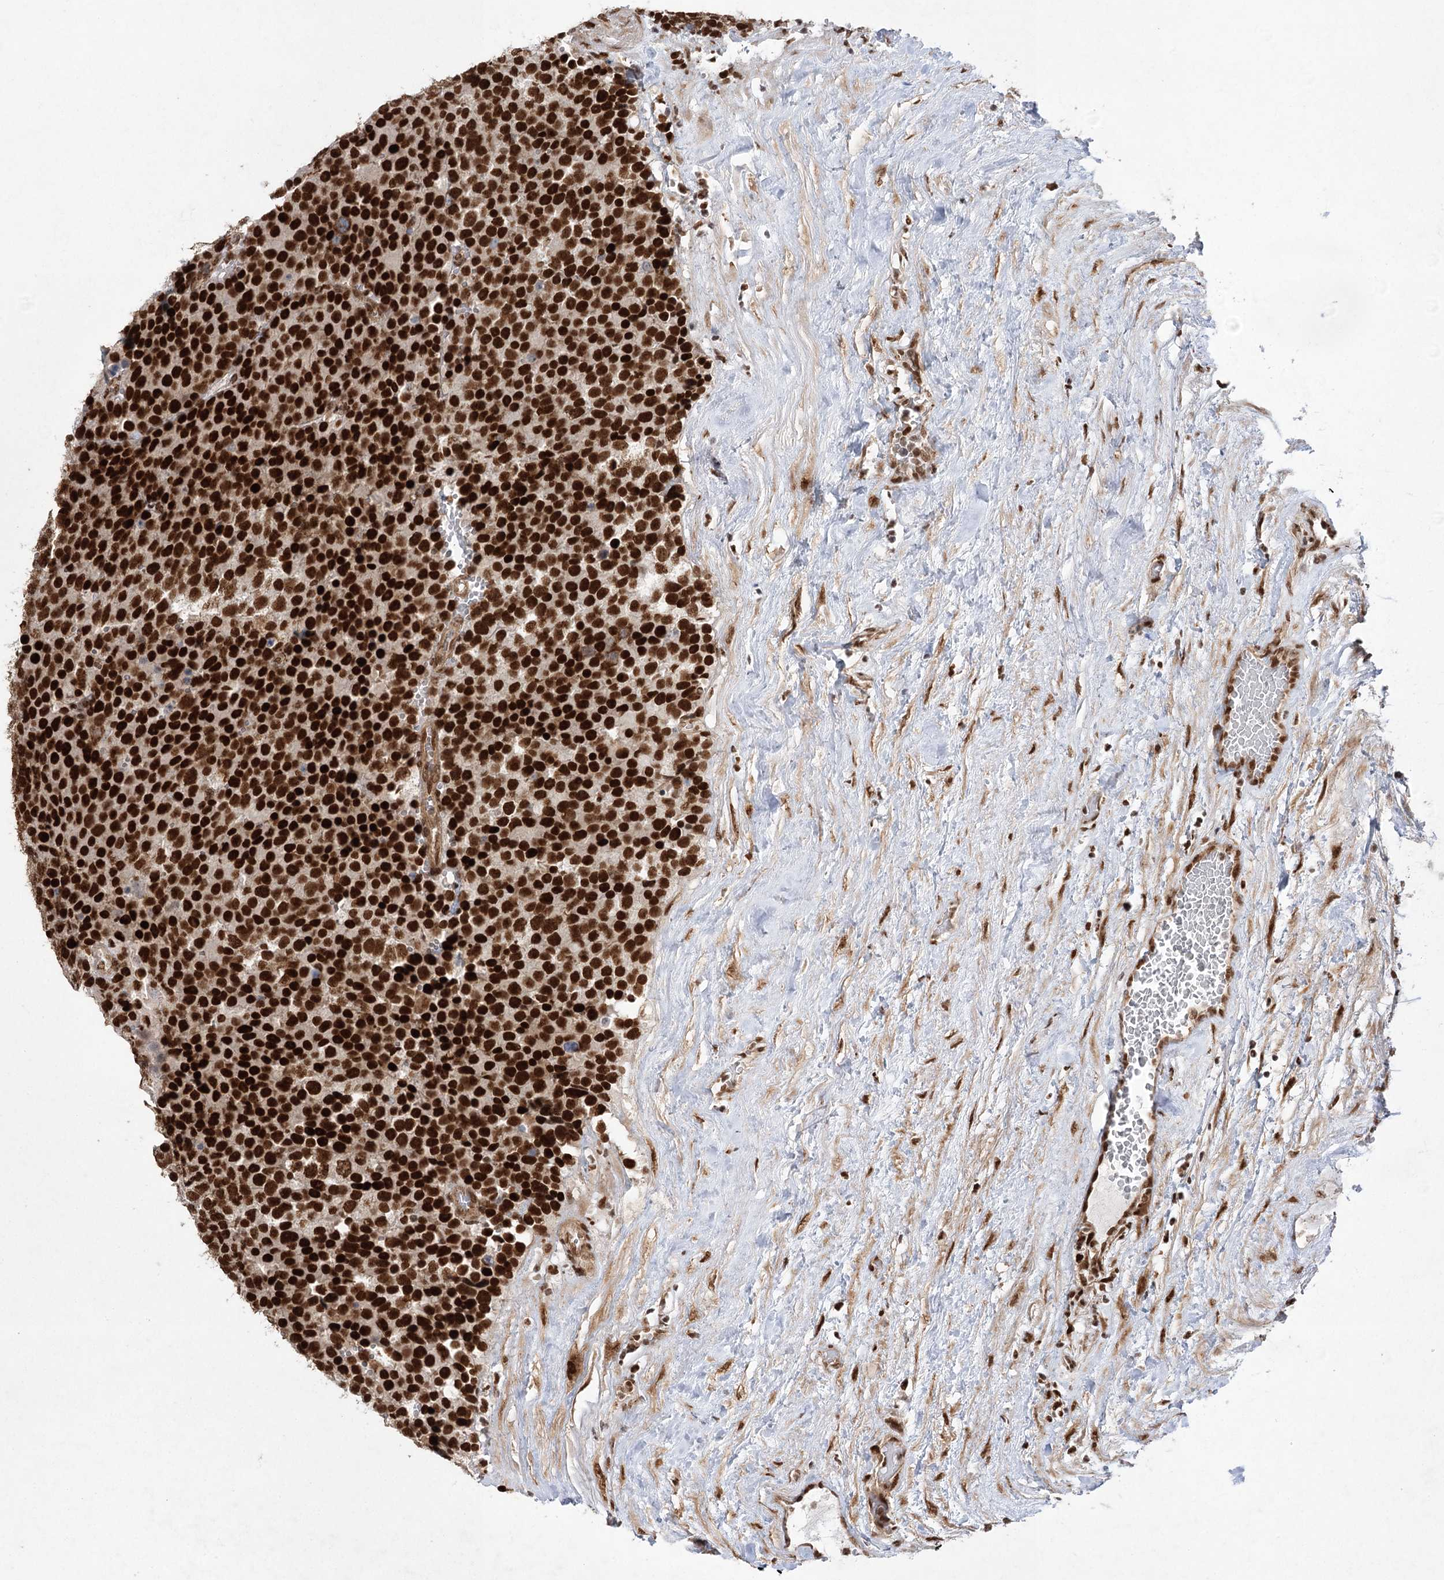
{"staining": {"intensity": "strong", "quantity": ">75%", "location": "nuclear"}, "tissue": "testis cancer", "cell_type": "Tumor cells", "image_type": "cancer", "snomed": [{"axis": "morphology", "description": "Seminoma, NOS"}, {"axis": "topography", "description": "Testis"}], "caption": "Testis cancer (seminoma) was stained to show a protein in brown. There is high levels of strong nuclear positivity in about >75% of tumor cells.", "gene": "ZCCHC8", "patient": {"sex": "male", "age": 71}}